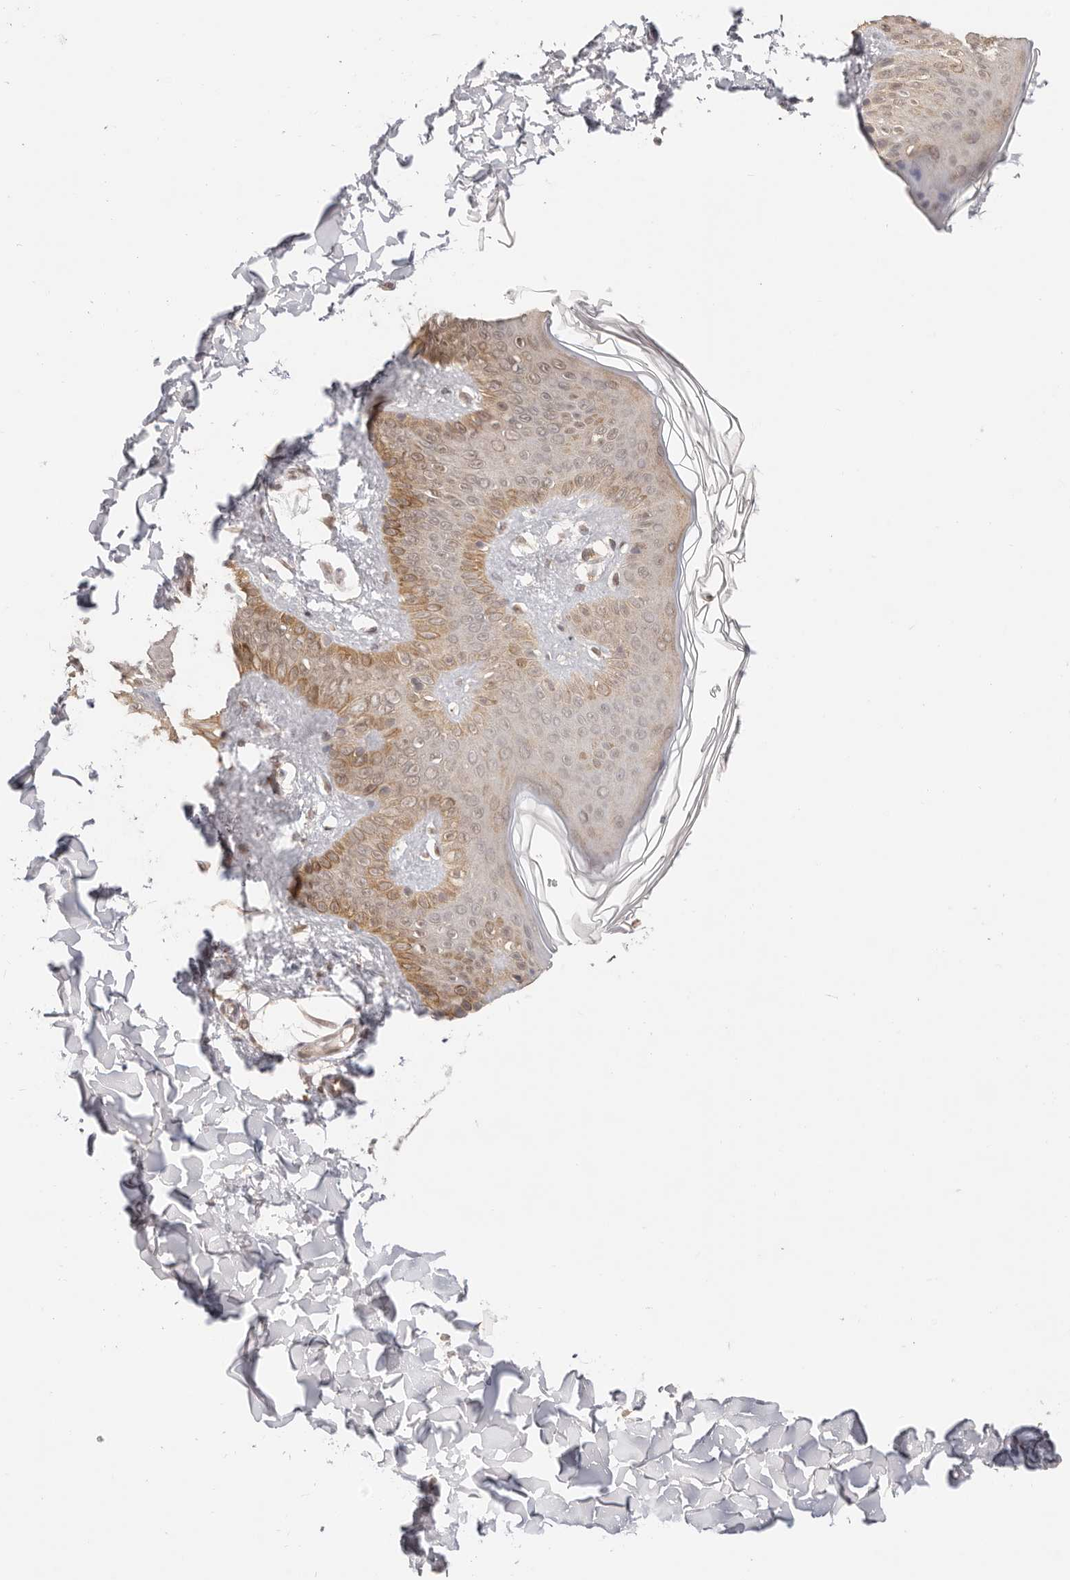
{"staining": {"intensity": "moderate", "quantity": "25%-75%", "location": "cytoplasmic/membranous"}, "tissue": "skin", "cell_type": "Fibroblasts", "image_type": "normal", "snomed": [{"axis": "morphology", "description": "Normal tissue, NOS"}, {"axis": "morphology", "description": "Neoplasm, benign, NOS"}, {"axis": "topography", "description": "Skin"}, {"axis": "topography", "description": "Soft tissue"}], "caption": "Skin stained with DAB (3,3'-diaminobenzidine) immunohistochemistry demonstrates medium levels of moderate cytoplasmic/membranous staining in approximately 25%-75% of fibroblasts. (DAB (3,3'-diaminobenzidine) = brown stain, brightfield microscopy at high magnification).", "gene": "RFC3", "patient": {"sex": "male", "age": 26}}